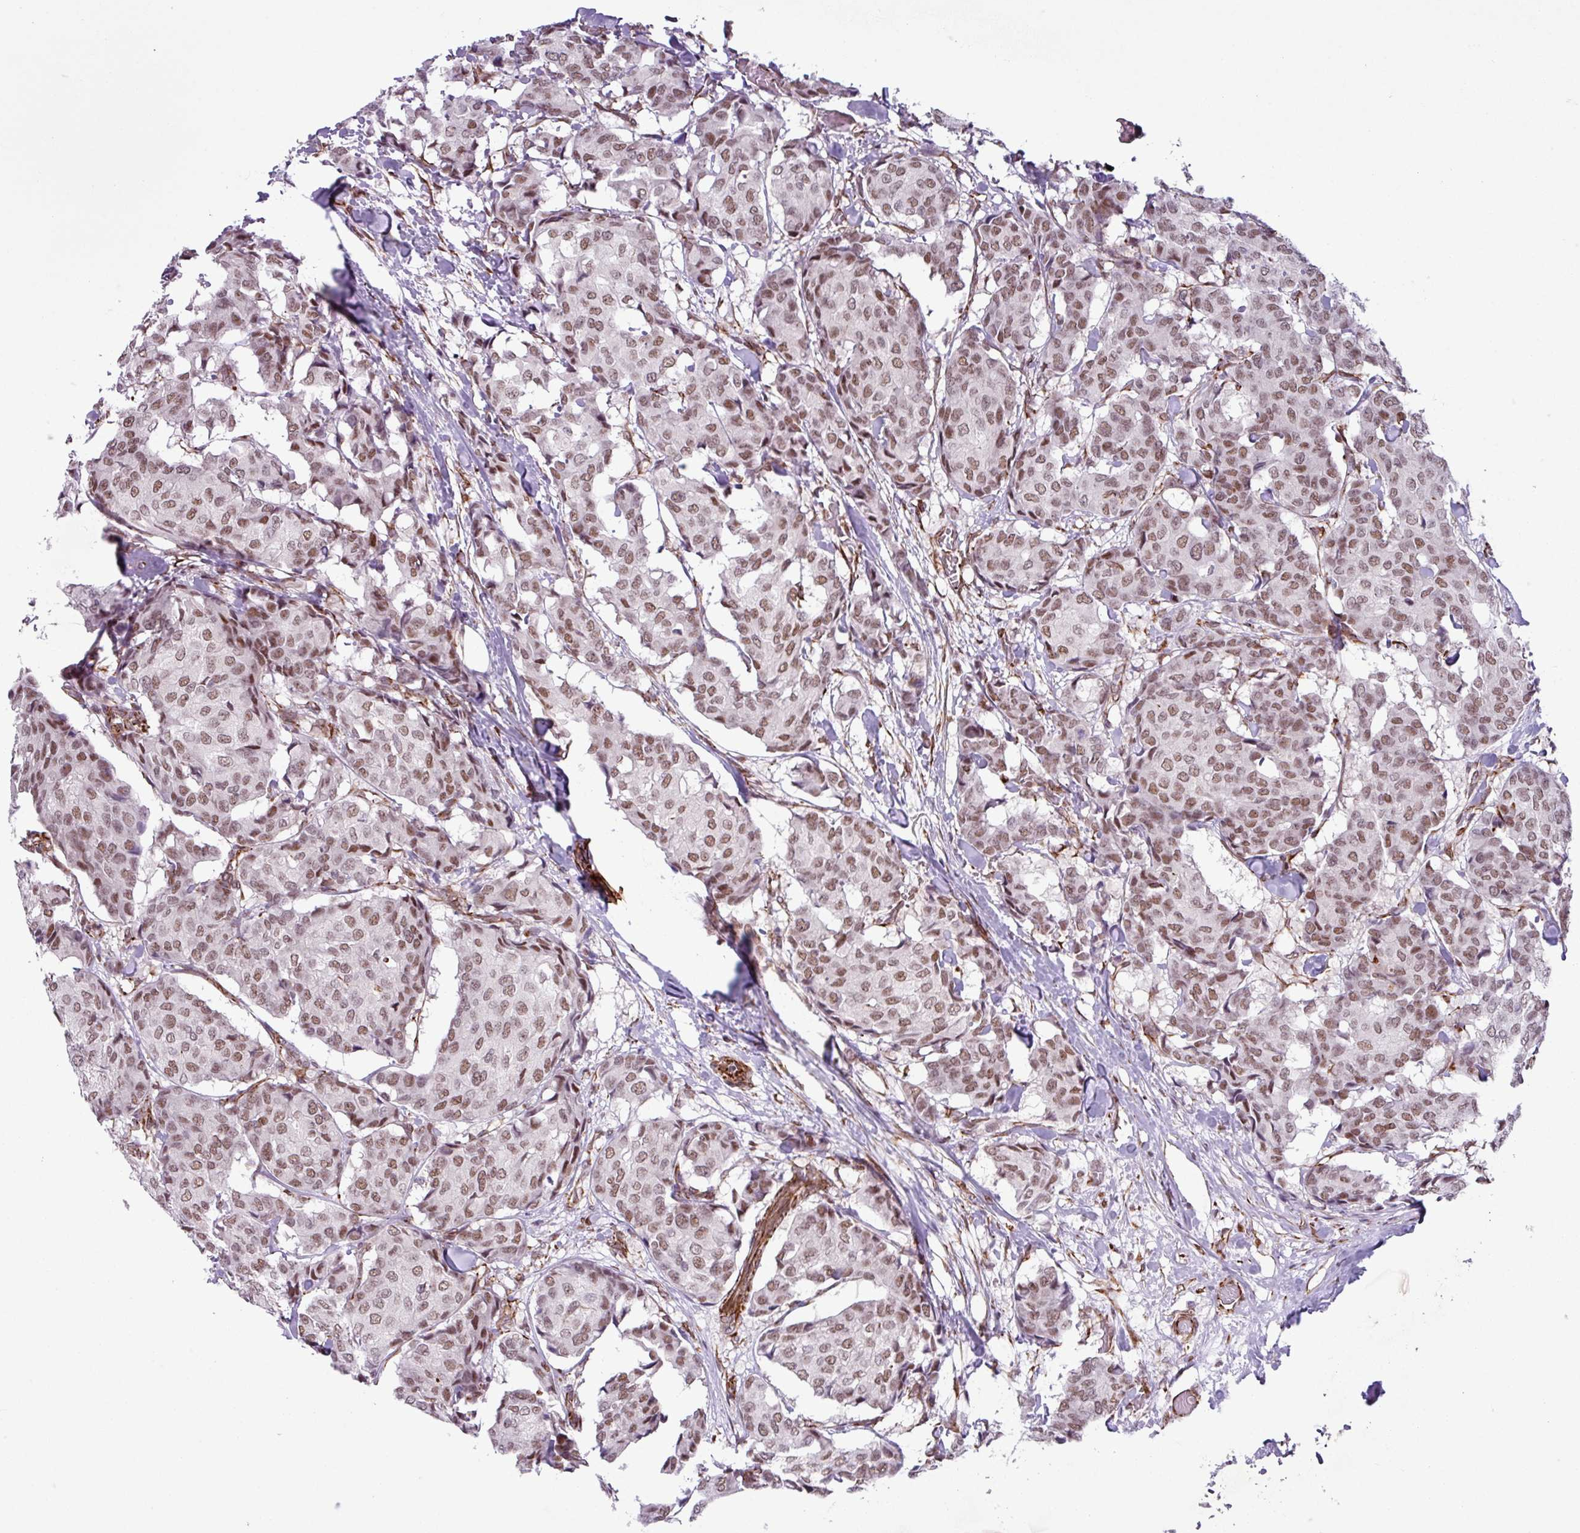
{"staining": {"intensity": "moderate", "quantity": ">75%", "location": "nuclear"}, "tissue": "breast cancer", "cell_type": "Tumor cells", "image_type": "cancer", "snomed": [{"axis": "morphology", "description": "Duct carcinoma"}, {"axis": "topography", "description": "Breast"}], "caption": "Intraductal carcinoma (breast) tissue demonstrates moderate nuclear staining in approximately >75% of tumor cells, visualized by immunohistochemistry.", "gene": "CHD3", "patient": {"sex": "female", "age": 75}}